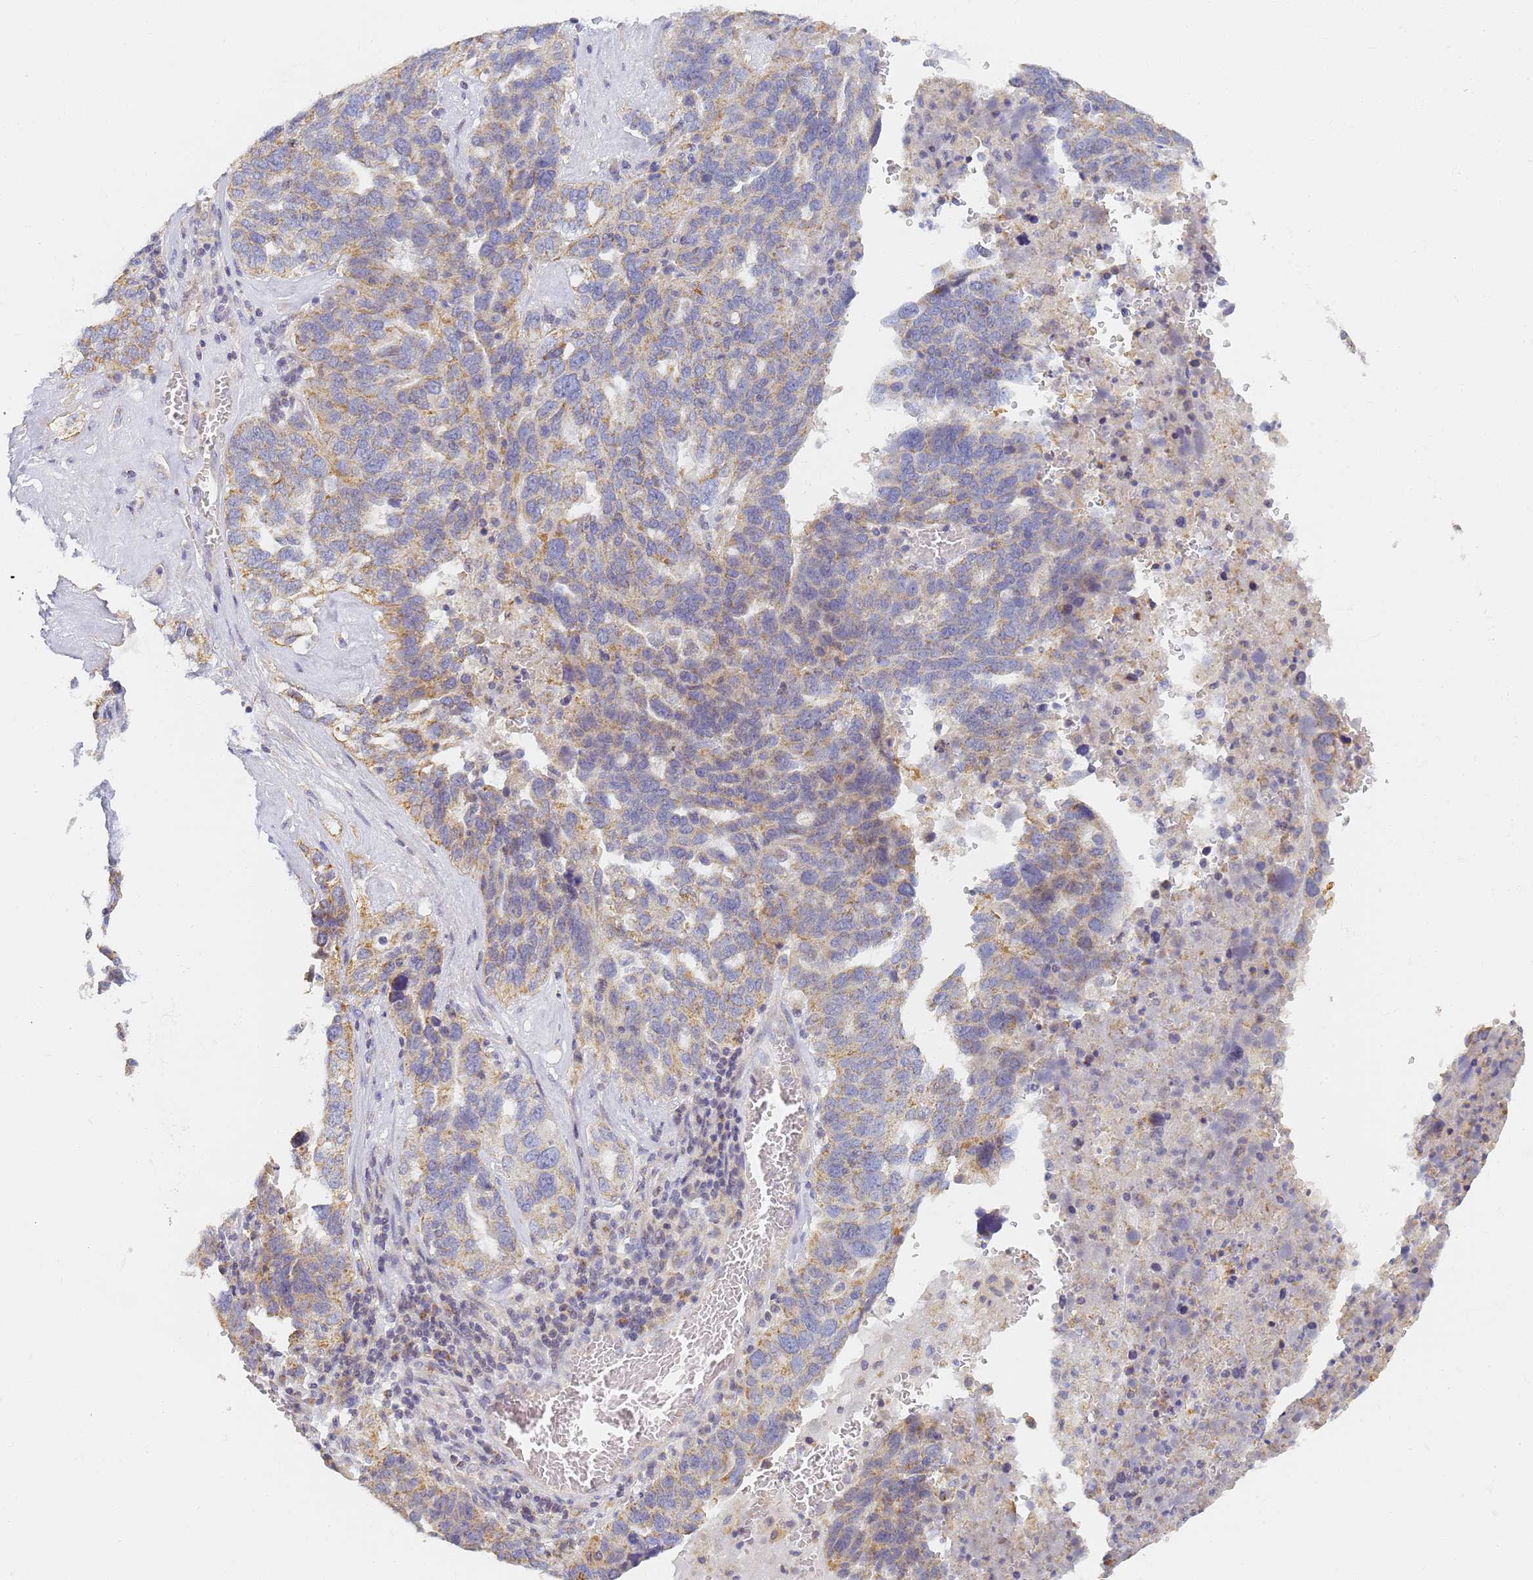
{"staining": {"intensity": "moderate", "quantity": "25%-75%", "location": "cytoplasmic/membranous"}, "tissue": "ovarian cancer", "cell_type": "Tumor cells", "image_type": "cancer", "snomed": [{"axis": "morphology", "description": "Cystadenocarcinoma, serous, NOS"}, {"axis": "topography", "description": "Ovary"}], "caption": "Ovarian cancer (serous cystadenocarcinoma) stained with a protein marker exhibits moderate staining in tumor cells.", "gene": "UTP23", "patient": {"sex": "female", "age": 59}}